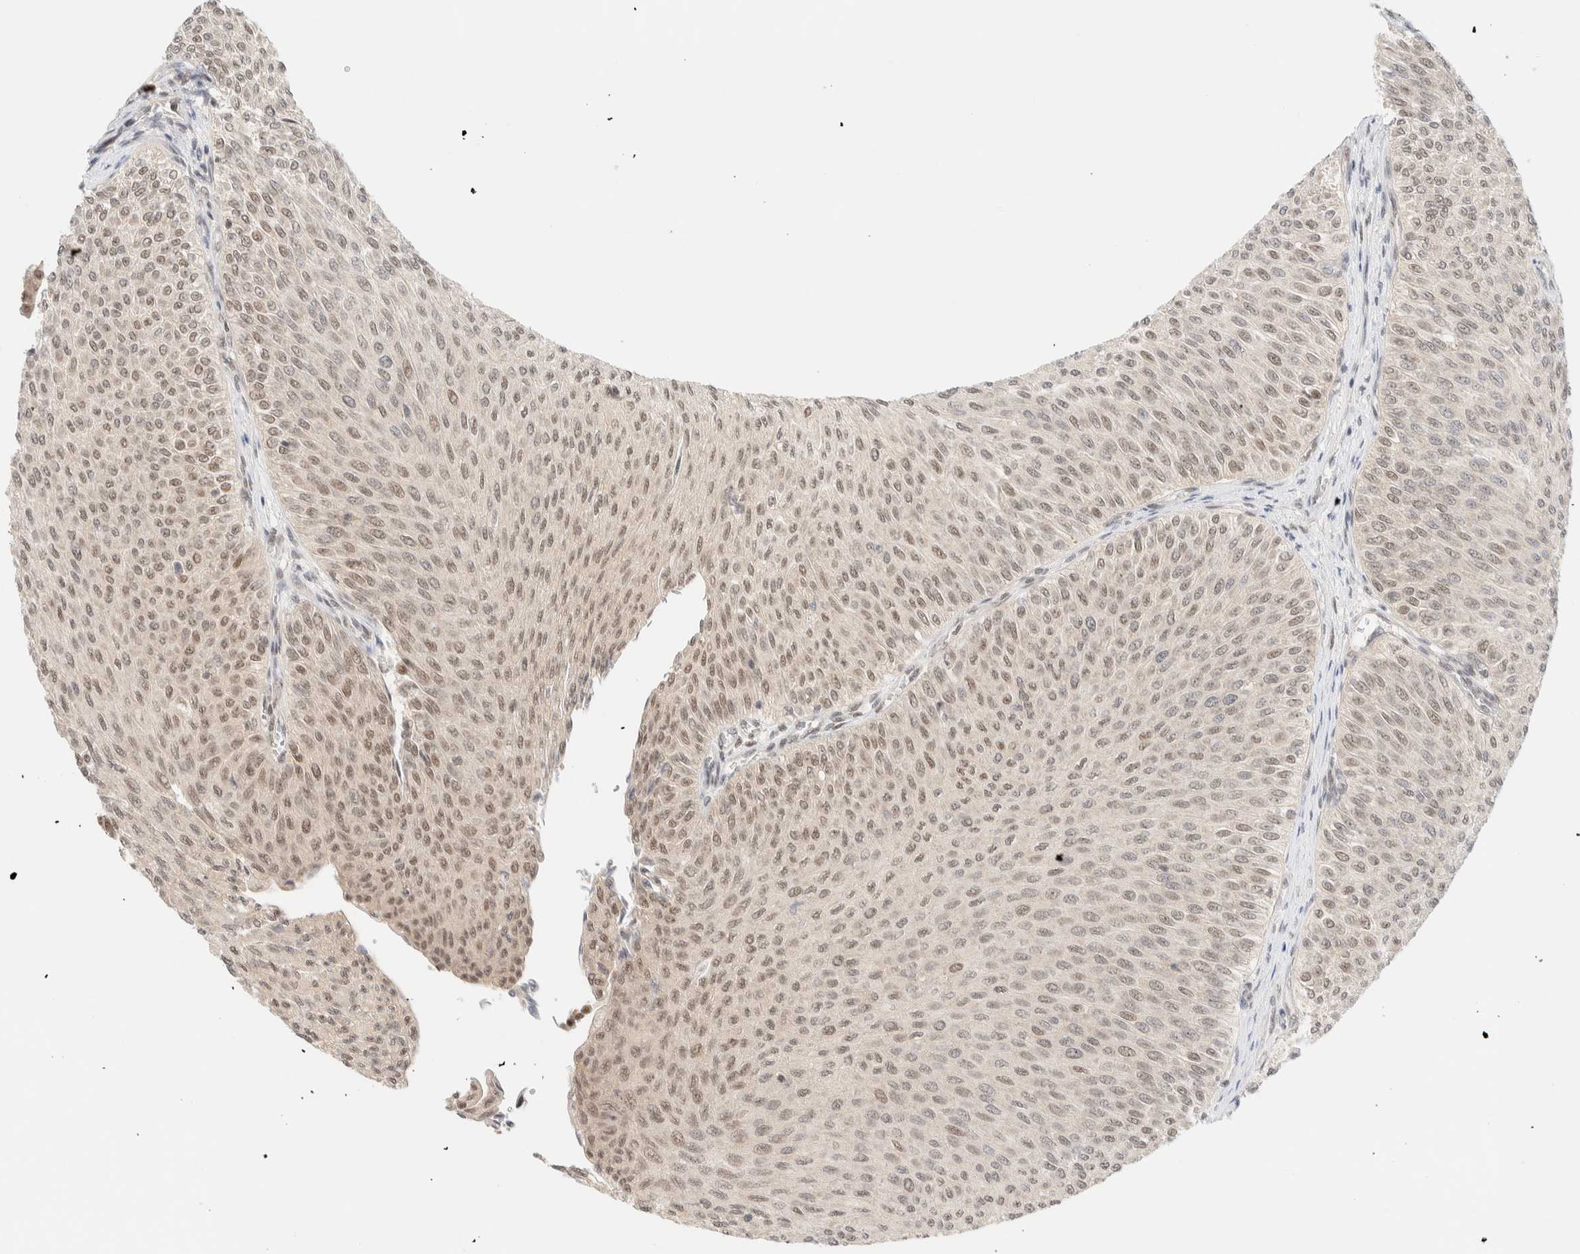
{"staining": {"intensity": "weak", "quantity": ">75%", "location": "nuclear"}, "tissue": "urothelial cancer", "cell_type": "Tumor cells", "image_type": "cancer", "snomed": [{"axis": "morphology", "description": "Urothelial carcinoma, Low grade"}, {"axis": "topography", "description": "Urinary bladder"}], "caption": "Immunohistochemical staining of human low-grade urothelial carcinoma demonstrates low levels of weak nuclear protein staining in approximately >75% of tumor cells.", "gene": "PYGO2", "patient": {"sex": "male", "age": 78}}